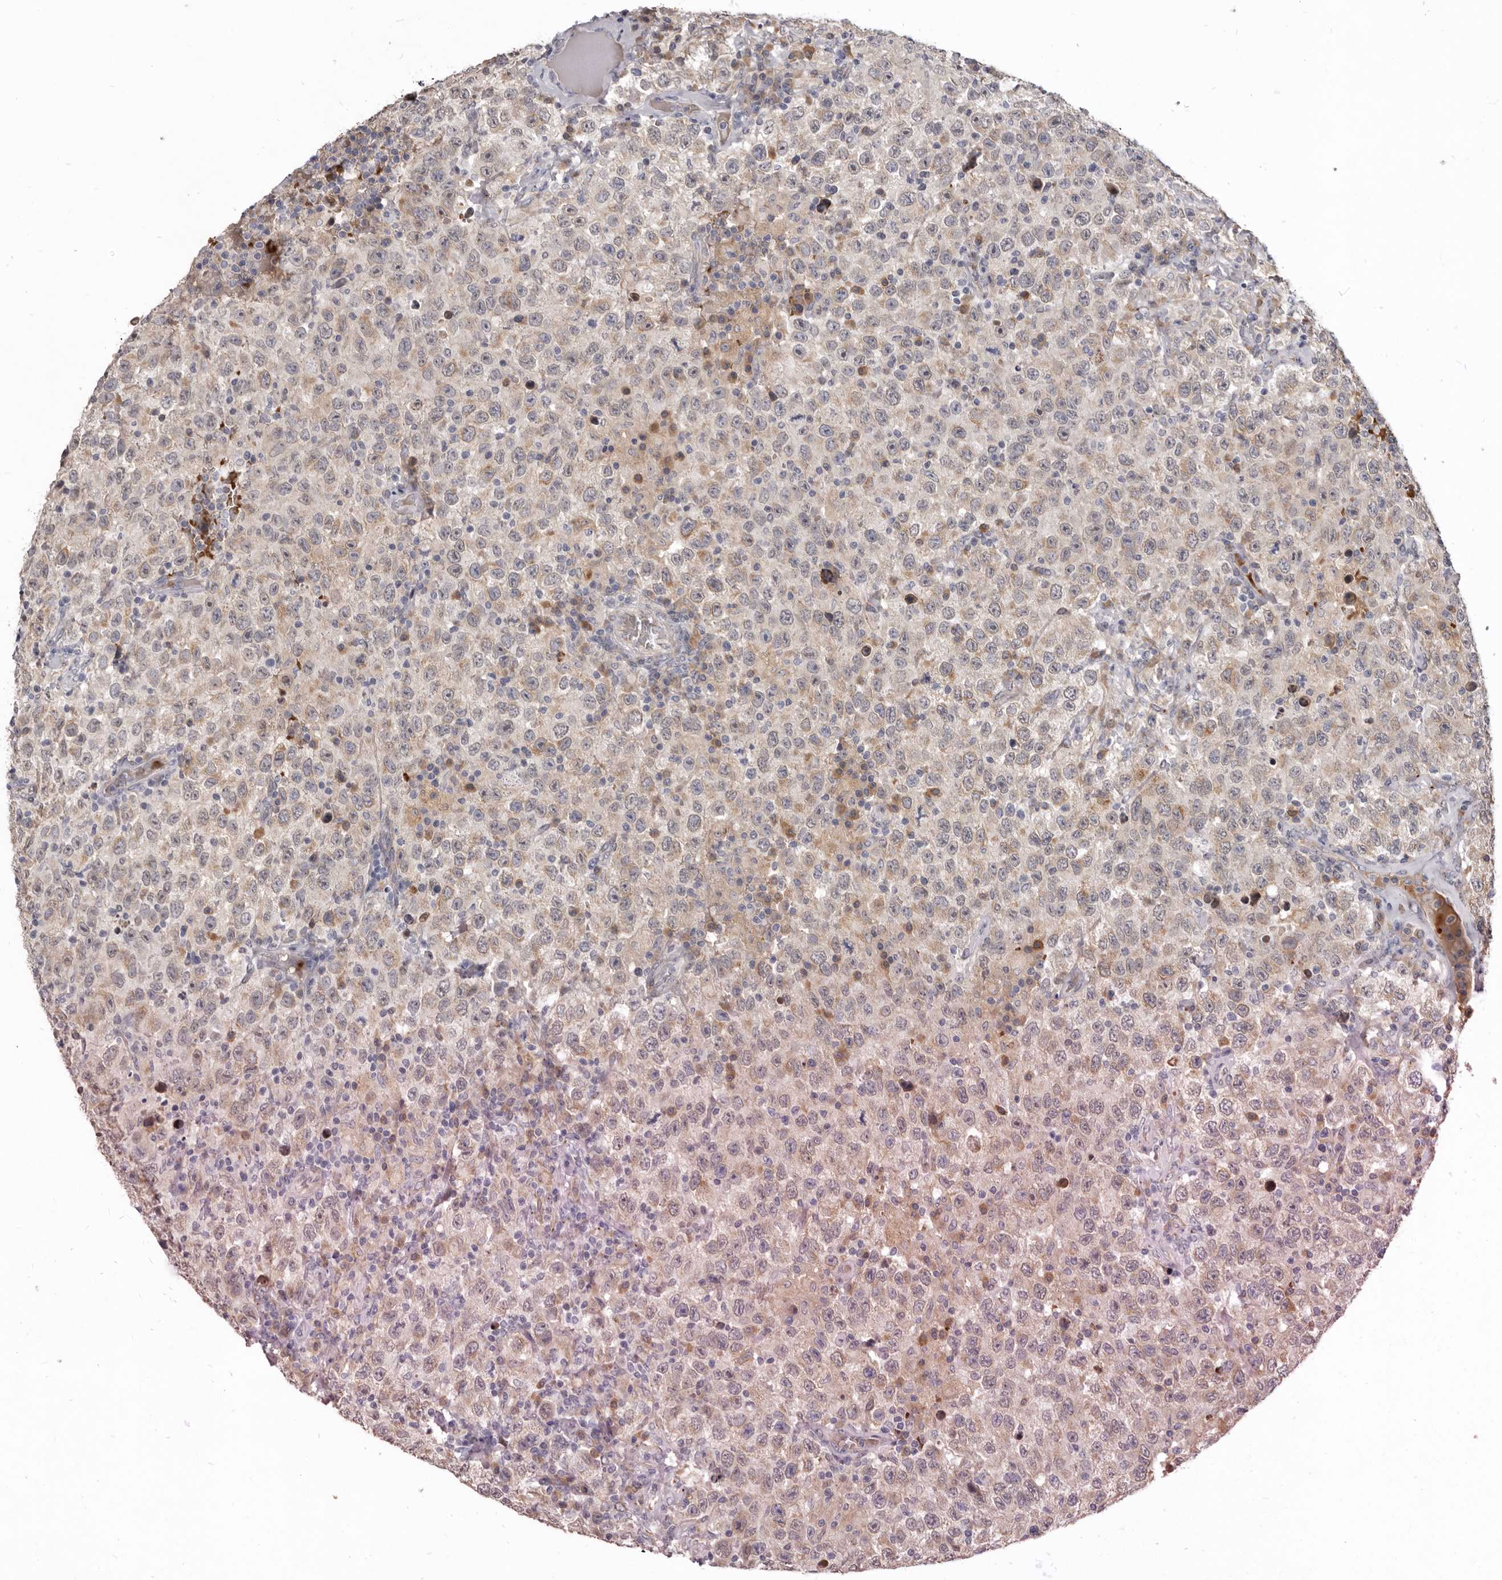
{"staining": {"intensity": "weak", "quantity": "<25%", "location": "cytoplasmic/membranous"}, "tissue": "testis cancer", "cell_type": "Tumor cells", "image_type": "cancer", "snomed": [{"axis": "morphology", "description": "Seminoma, NOS"}, {"axis": "topography", "description": "Testis"}], "caption": "High power microscopy image of an IHC image of testis cancer (seminoma), revealing no significant staining in tumor cells.", "gene": "NENF", "patient": {"sex": "male", "age": 41}}